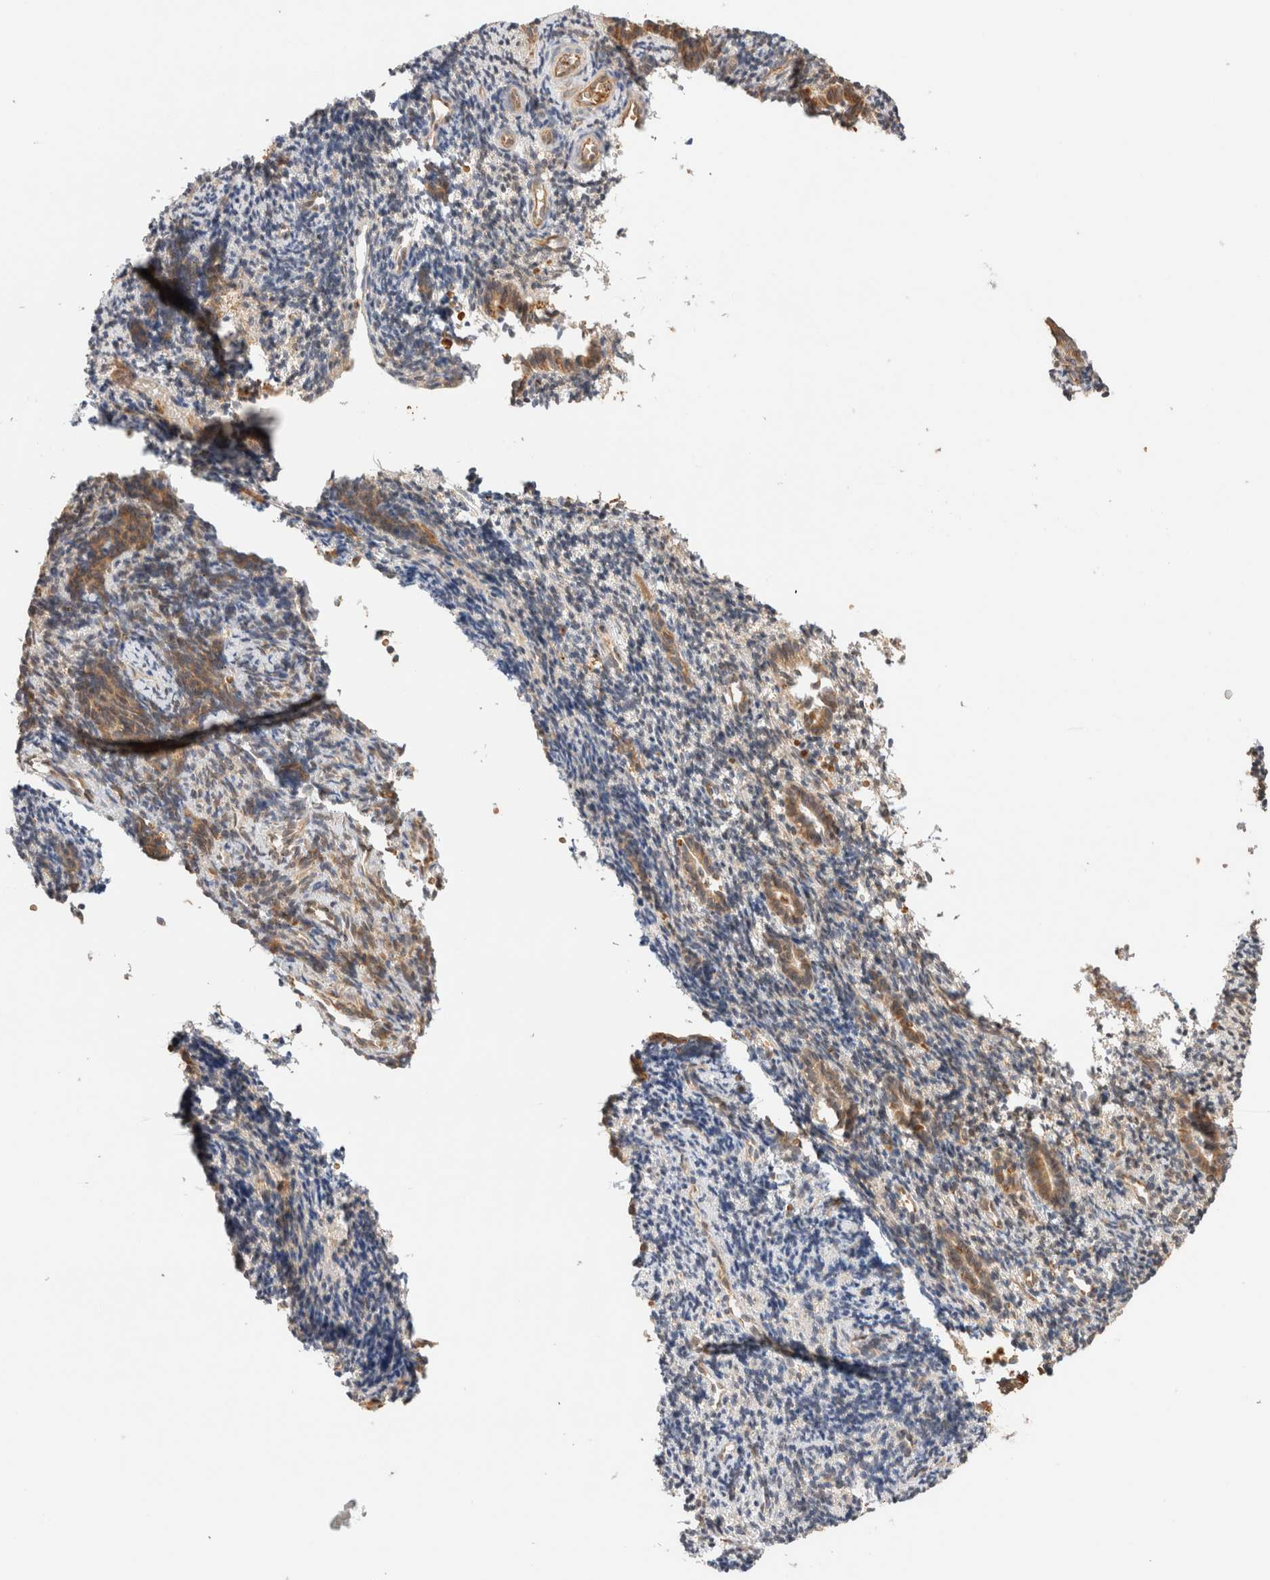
{"staining": {"intensity": "weak", "quantity": "25%-75%", "location": "cytoplasmic/membranous"}, "tissue": "endometrium", "cell_type": "Cells in endometrial stroma", "image_type": "normal", "snomed": [{"axis": "morphology", "description": "Normal tissue, NOS"}, {"axis": "topography", "description": "Uterus"}, {"axis": "topography", "description": "Endometrium"}], "caption": "Protein staining reveals weak cytoplasmic/membranous positivity in approximately 25%-75% of cells in endometrial stroma in unremarkable endometrium. (brown staining indicates protein expression, while blue staining denotes nuclei).", "gene": "SYVN1", "patient": {"sex": "female", "age": 33}}